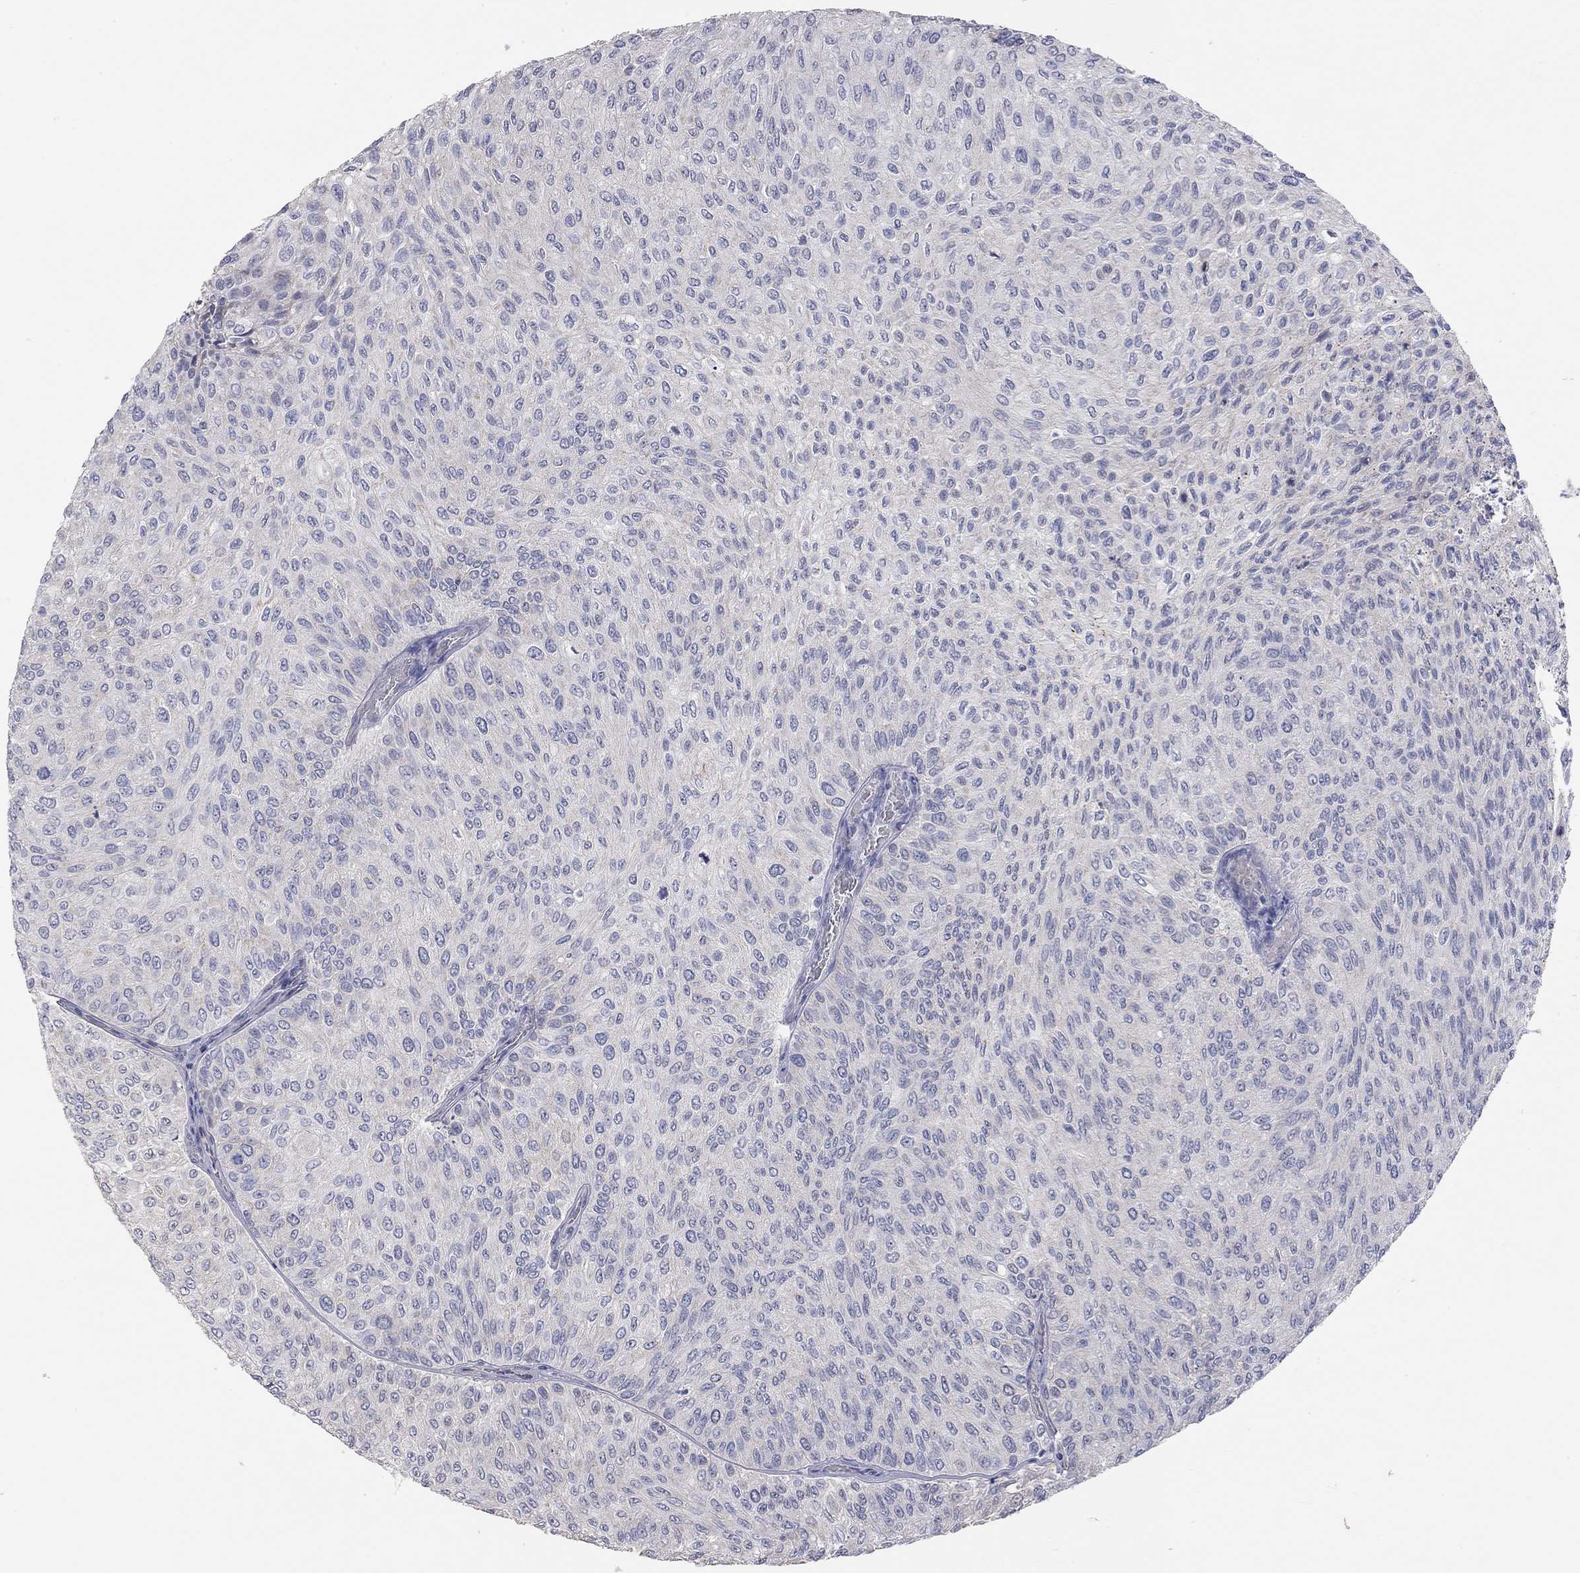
{"staining": {"intensity": "negative", "quantity": "none", "location": "none"}, "tissue": "urothelial cancer", "cell_type": "Tumor cells", "image_type": "cancer", "snomed": [{"axis": "morphology", "description": "Urothelial carcinoma, Low grade"}, {"axis": "topography", "description": "Urinary bladder"}], "caption": "The histopathology image demonstrates no staining of tumor cells in urothelial cancer. (Stains: DAB (3,3'-diaminobenzidine) immunohistochemistry (IHC) with hematoxylin counter stain, Microscopy: brightfield microscopy at high magnification).", "gene": "PAPSS2", "patient": {"sex": "male", "age": 78}}